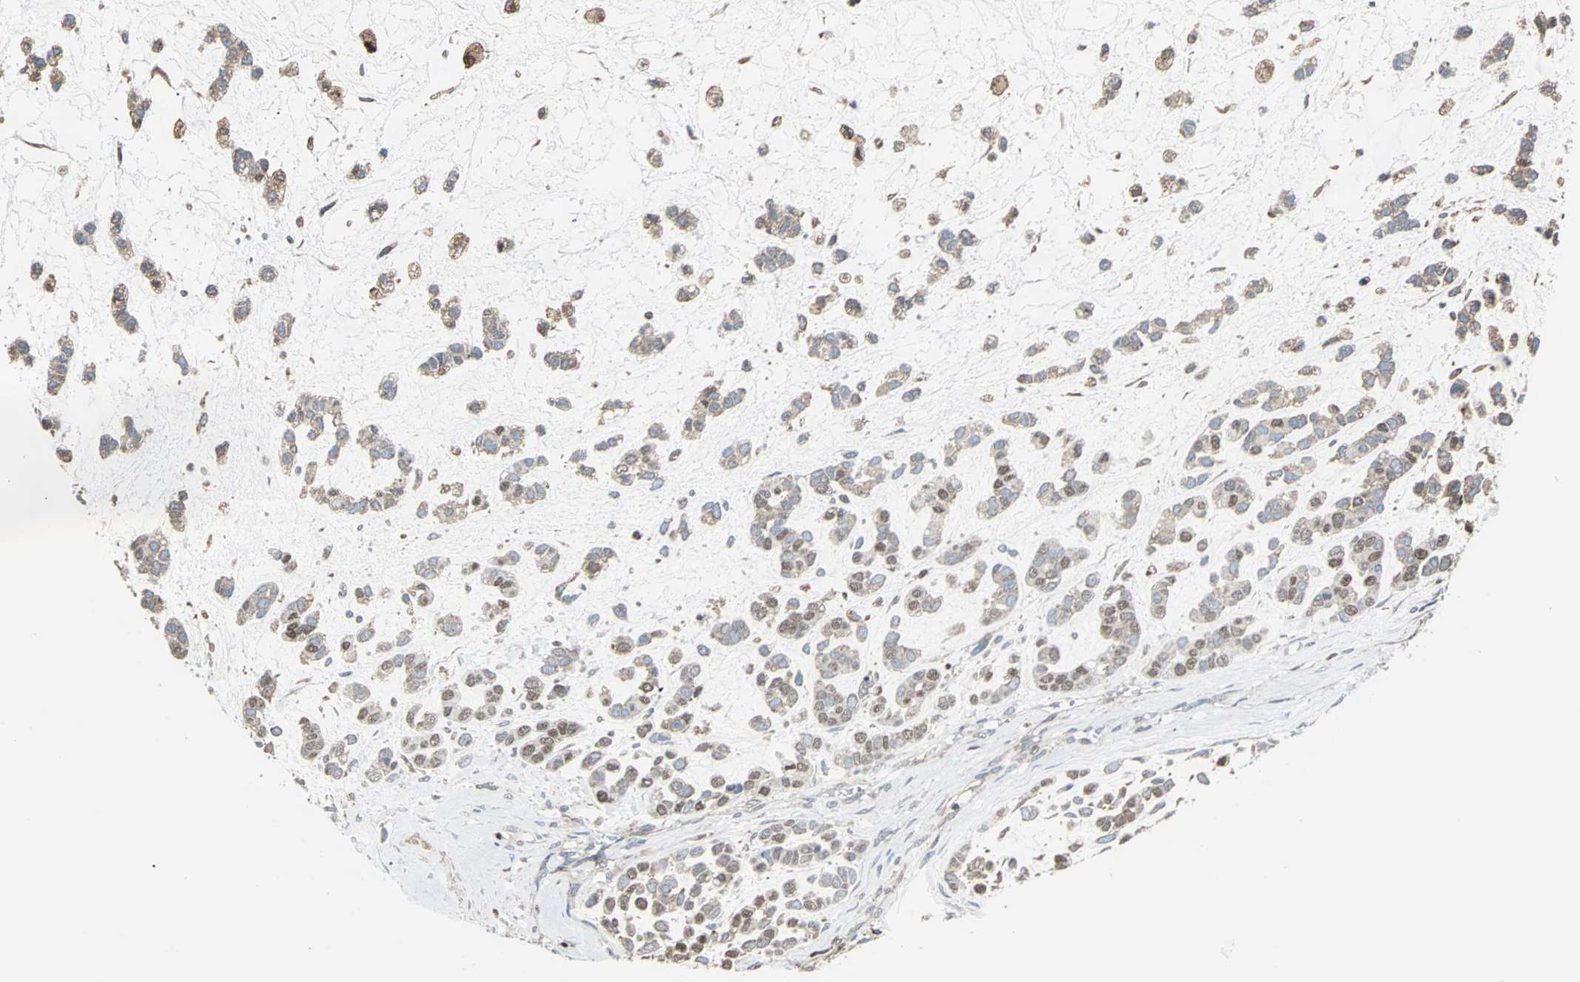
{"staining": {"intensity": "weak", "quantity": ">75%", "location": "cytoplasmic/membranous"}, "tissue": "head and neck cancer", "cell_type": "Tumor cells", "image_type": "cancer", "snomed": [{"axis": "morphology", "description": "Adenocarcinoma, NOS"}, {"axis": "morphology", "description": "Adenoma, NOS"}, {"axis": "topography", "description": "Head-Neck"}], "caption": "Head and neck adenocarcinoma stained for a protein (brown) shows weak cytoplasmic/membranous positive staining in approximately >75% of tumor cells.", "gene": "RELA", "patient": {"sex": "female", "age": 55}}